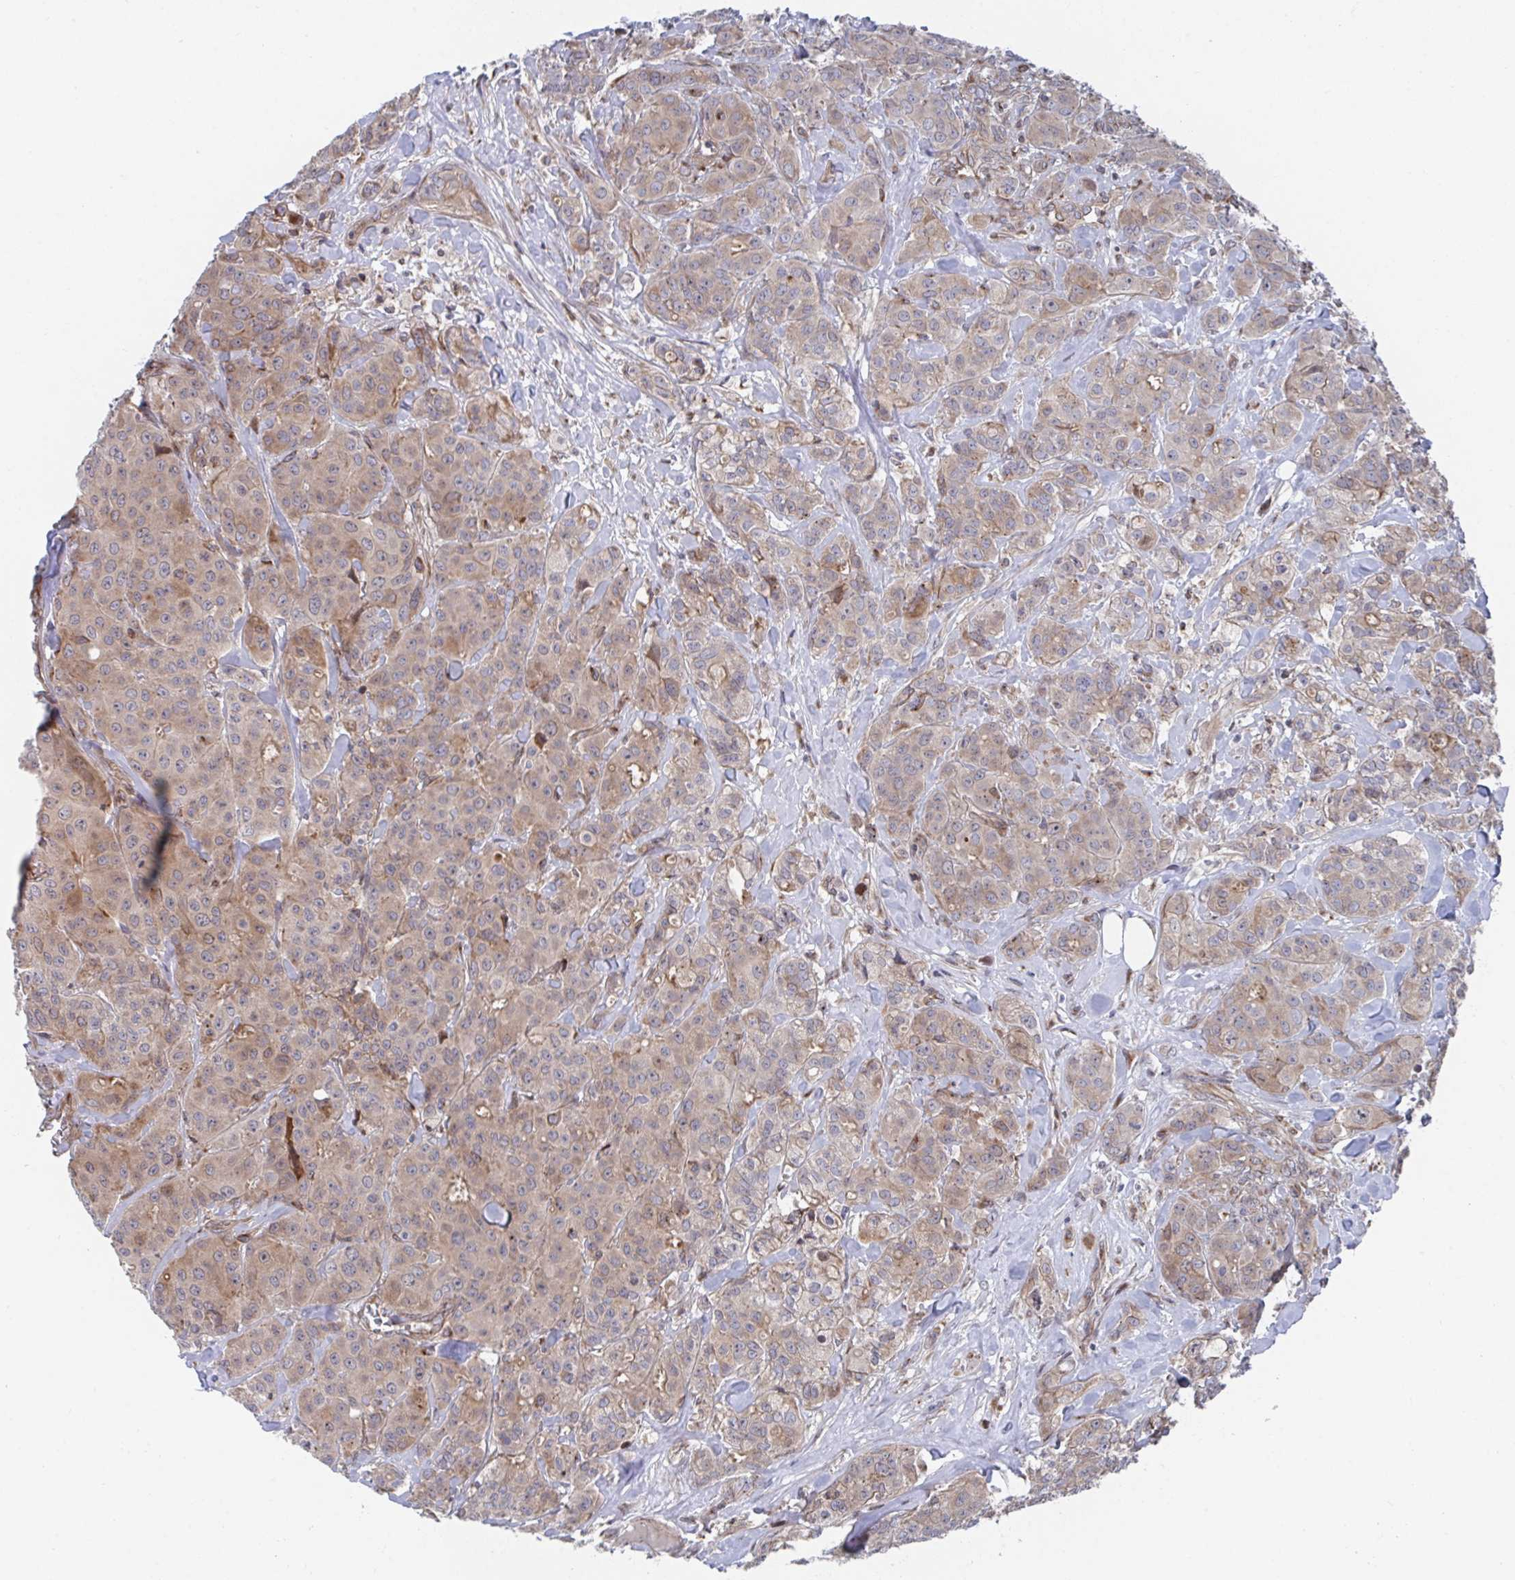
{"staining": {"intensity": "moderate", "quantity": "25%-75%", "location": "cytoplasmic/membranous"}, "tissue": "breast cancer", "cell_type": "Tumor cells", "image_type": "cancer", "snomed": [{"axis": "morphology", "description": "Normal tissue, NOS"}, {"axis": "morphology", "description": "Duct carcinoma"}, {"axis": "topography", "description": "Breast"}], "caption": "This image exhibits immunohistochemistry (IHC) staining of breast cancer (intraductal carcinoma), with medium moderate cytoplasmic/membranous positivity in about 25%-75% of tumor cells.", "gene": "FJX1", "patient": {"sex": "female", "age": 43}}